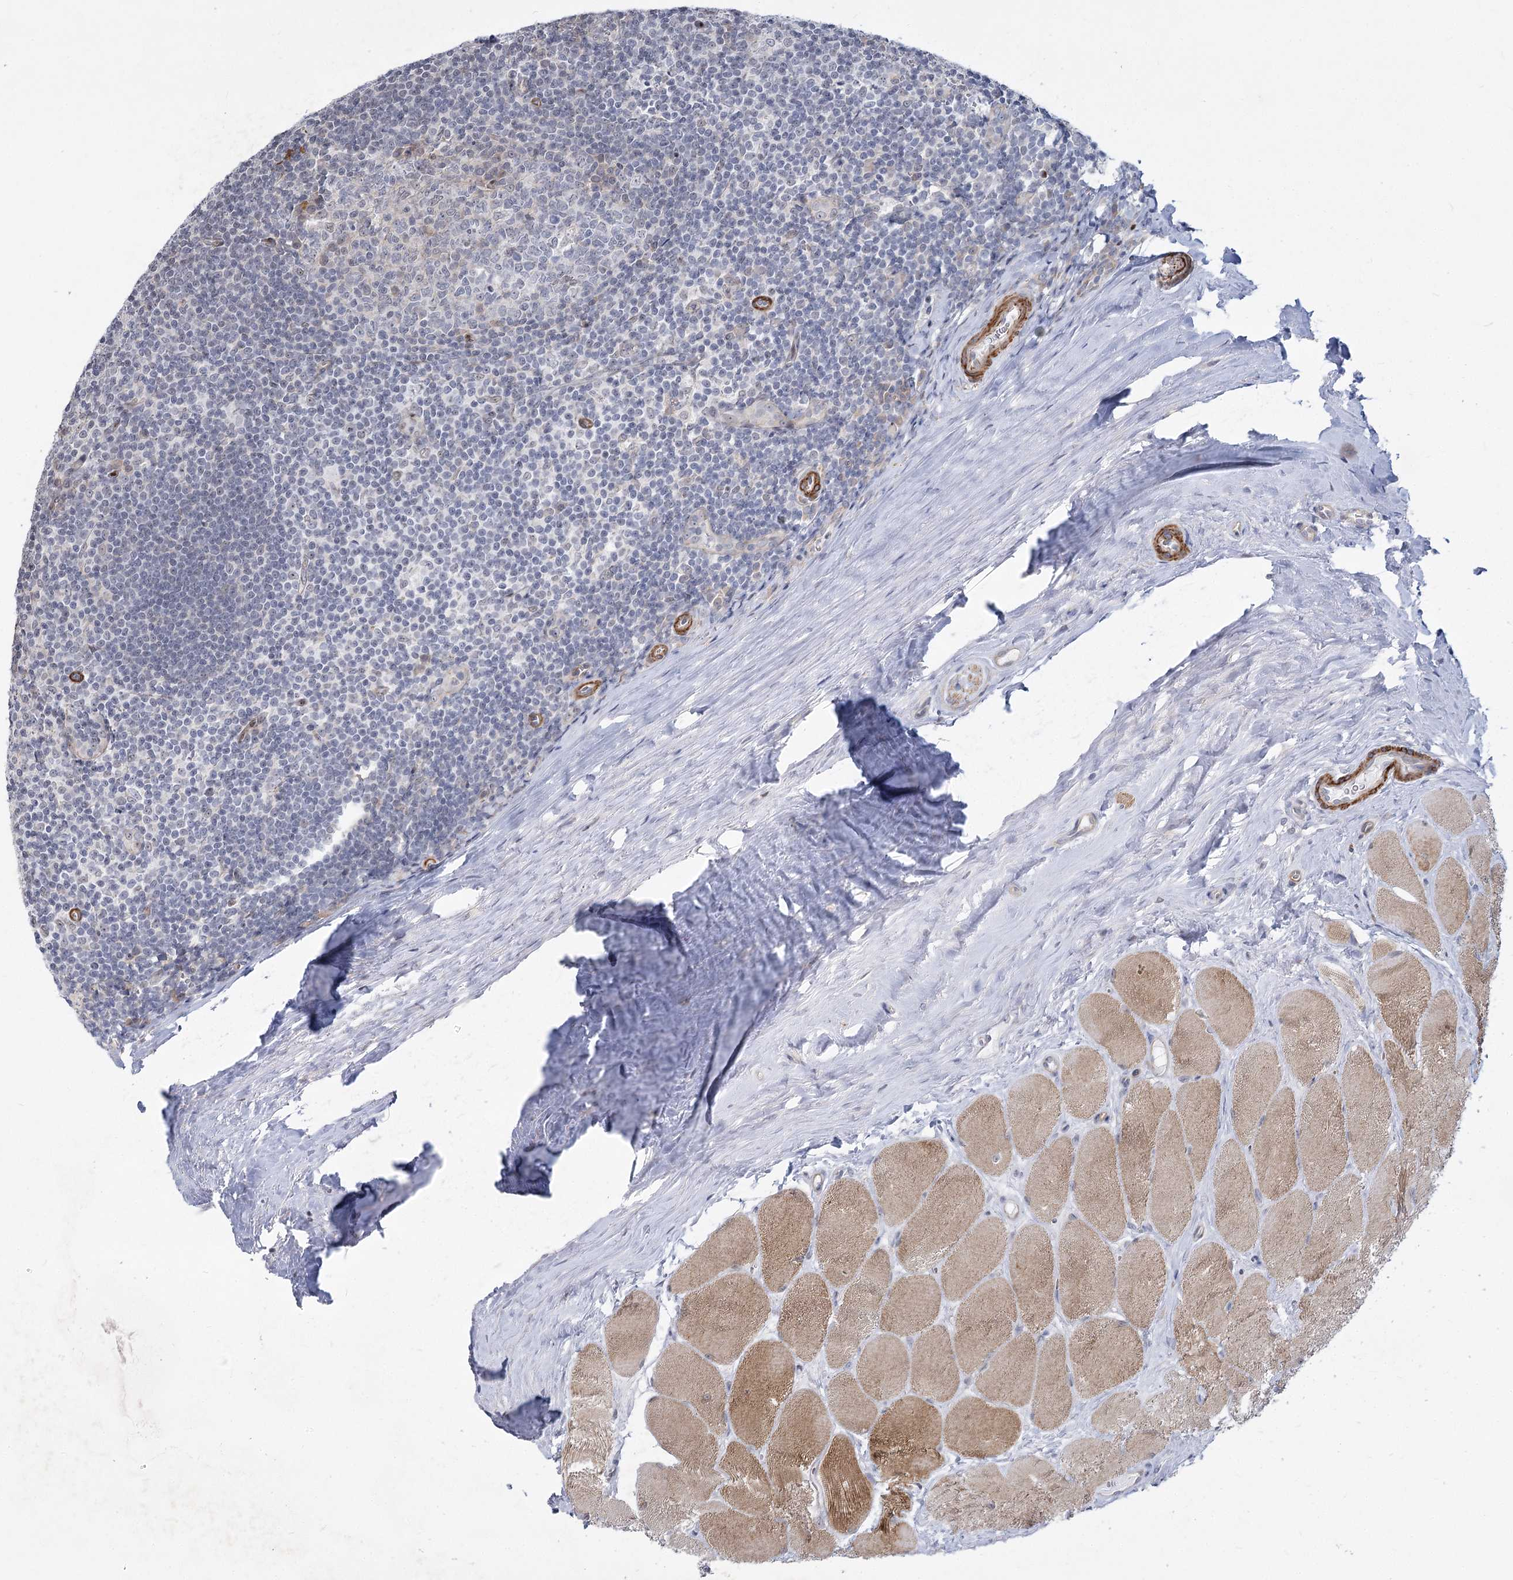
{"staining": {"intensity": "weak", "quantity": "<25%", "location": "nuclear"}, "tissue": "tonsil", "cell_type": "Germinal center cells", "image_type": "normal", "snomed": [{"axis": "morphology", "description": "Normal tissue, NOS"}, {"axis": "topography", "description": "Tonsil"}], "caption": "Protein analysis of normal tonsil demonstrates no significant positivity in germinal center cells.", "gene": "ARSI", "patient": {"sex": "male", "age": 27}}